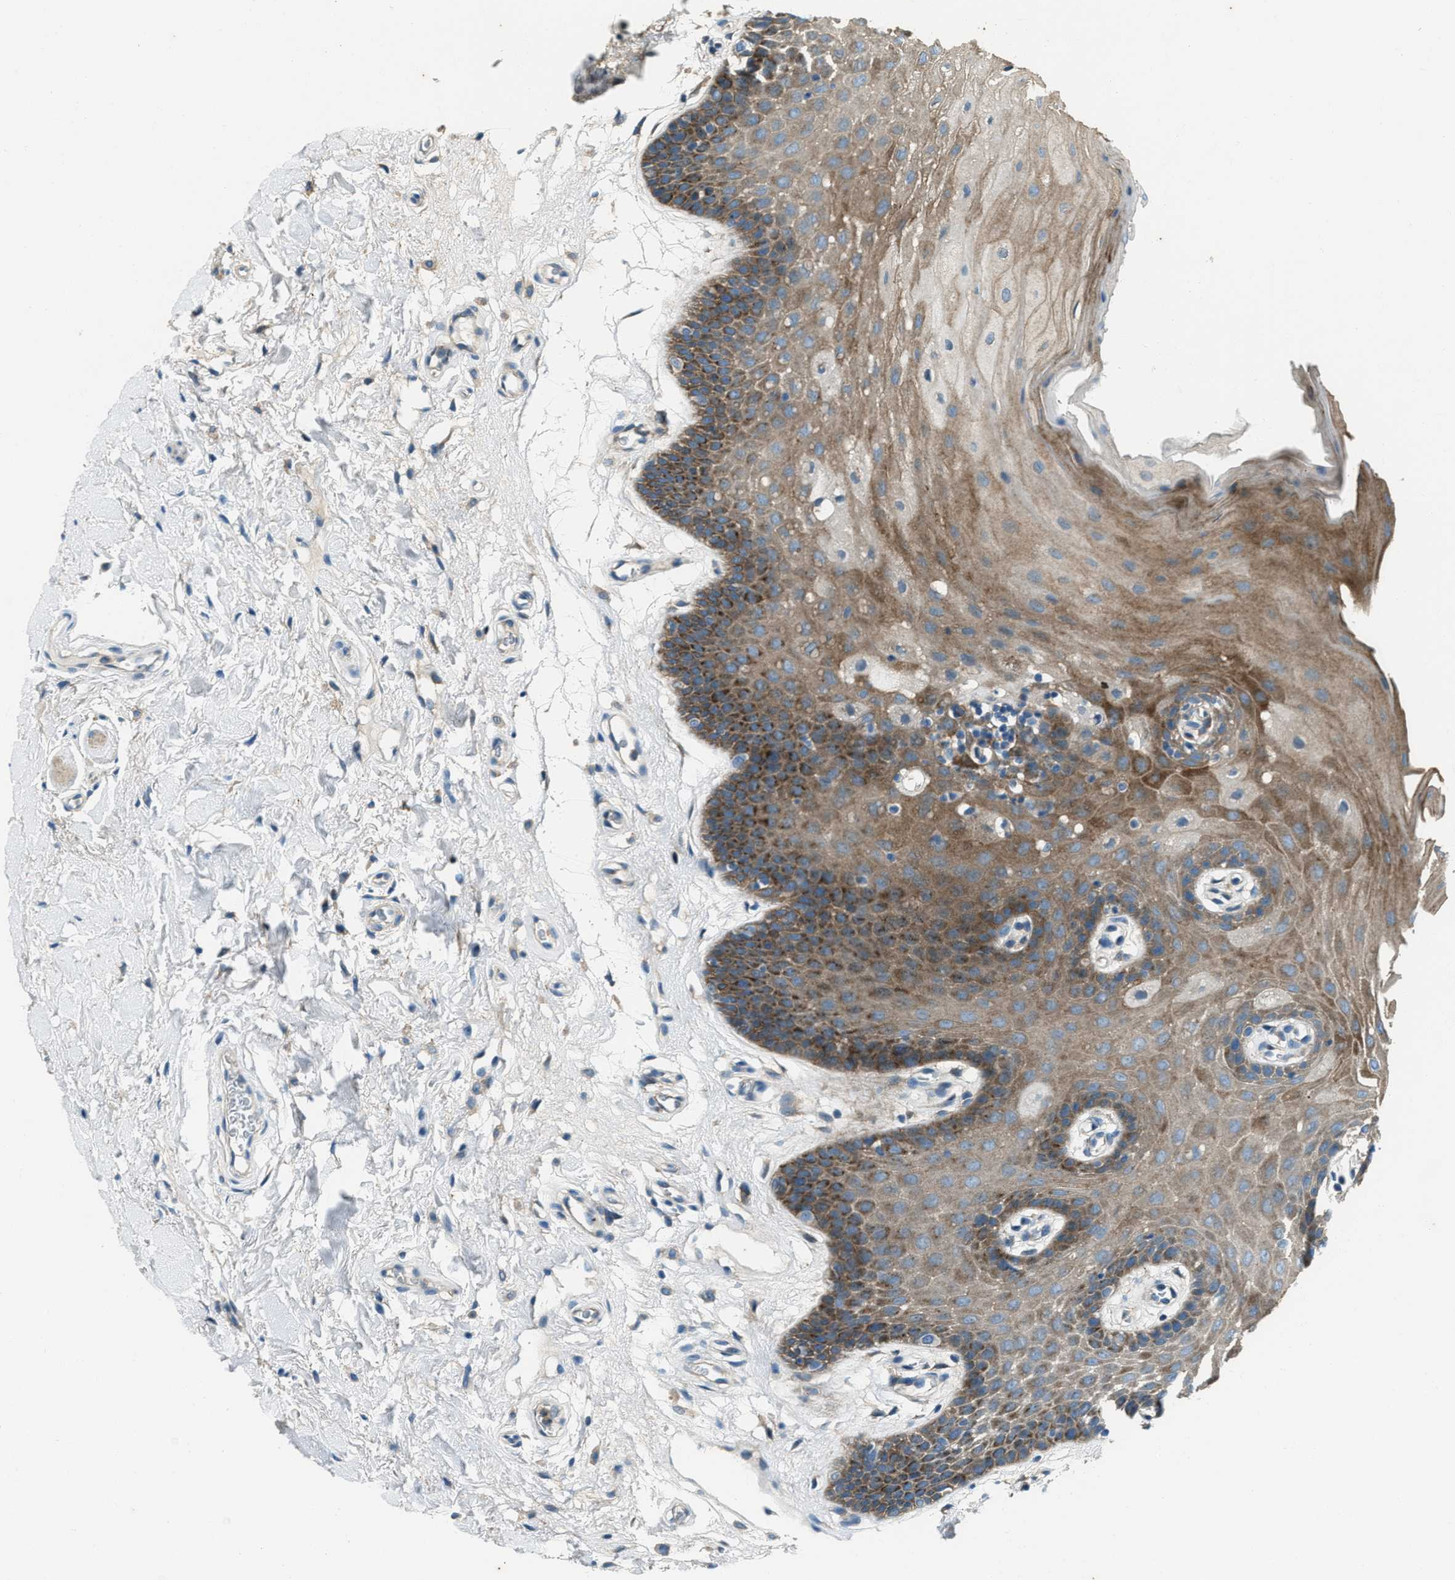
{"staining": {"intensity": "moderate", "quantity": ">75%", "location": "cytoplasmic/membranous"}, "tissue": "oral mucosa", "cell_type": "Squamous epithelial cells", "image_type": "normal", "snomed": [{"axis": "morphology", "description": "Normal tissue, NOS"}, {"axis": "morphology", "description": "Squamous cell carcinoma, NOS"}, {"axis": "topography", "description": "Oral tissue"}, {"axis": "topography", "description": "Head-Neck"}], "caption": "The image displays immunohistochemical staining of unremarkable oral mucosa. There is moderate cytoplasmic/membranous staining is seen in about >75% of squamous epithelial cells.", "gene": "SVIL", "patient": {"sex": "male", "age": 71}}